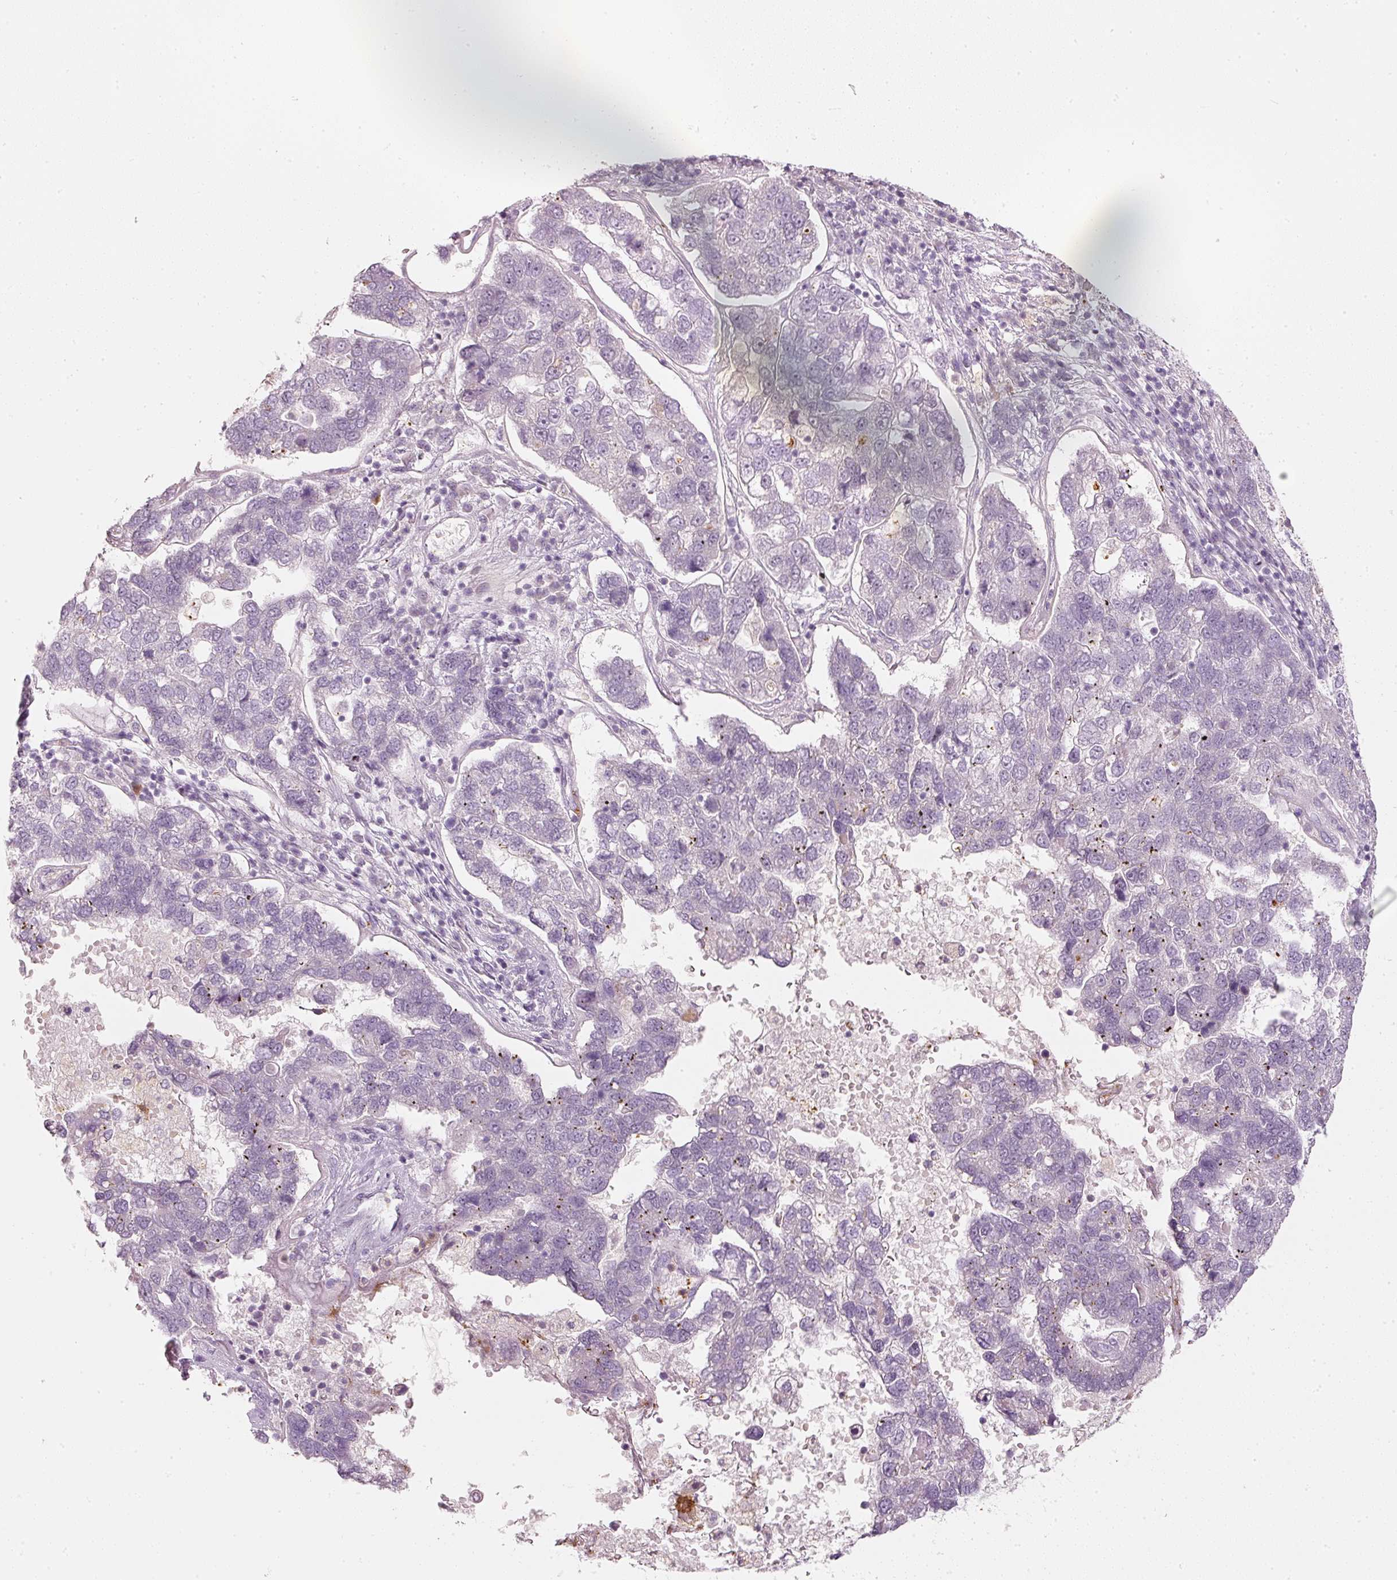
{"staining": {"intensity": "negative", "quantity": "none", "location": "none"}, "tissue": "pancreatic cancer", "cell_type": "Tumor cells", "image_type": "cancer", "snomed": [{"axis": "morphology", "description": "Adenocarcinoma, NOS"}, {"axis": "topography", "description": "Pancreas"}], "caption": "Pancreatic cancer was stained to show a protein in brown. There is no significant positivity in tumor cells. Nuclei are stained in blue.", "gene": "LECT2", "patient": {"sex": "female", "age": 61}}